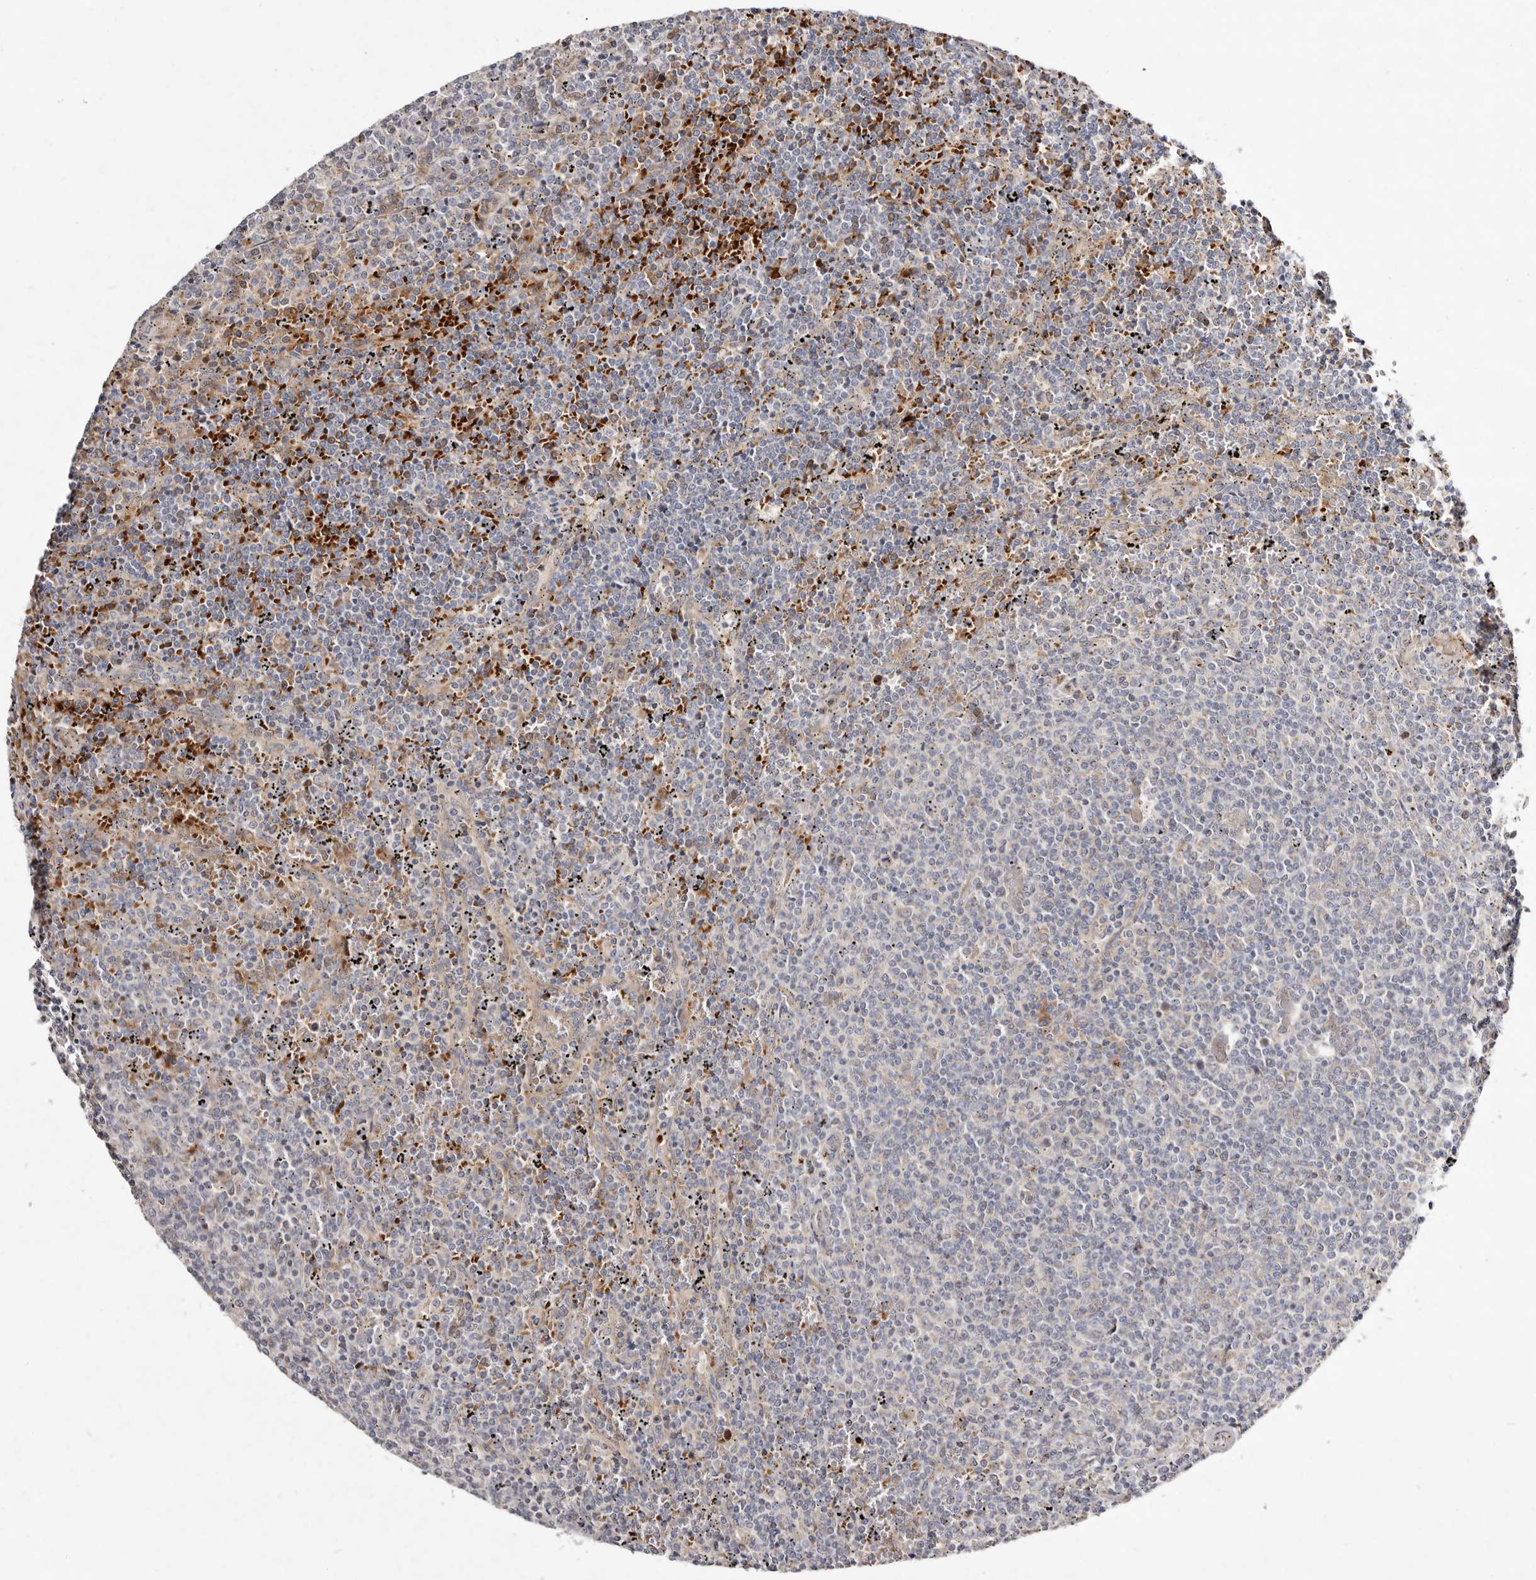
{"staining": {"intensity": "weak", "quantity": "<25%", "location": "cytoplasmic/membranous"}, "tissue": "lymphoma", "cell_type": "Tumor cells", "image_type": "cancer", "snomed": [{"axis": "morphology", "description": "Malignant lymphoma, non-Hodgkin's type, Low grade"}, {"axis": "topography", "description": "Spleen"}], "caption": "Image shows no protein expression in tumor cells of lymphoma tissue.", "gene": "SLC25A20", "patient": {"sex": "female", "age": 50}}